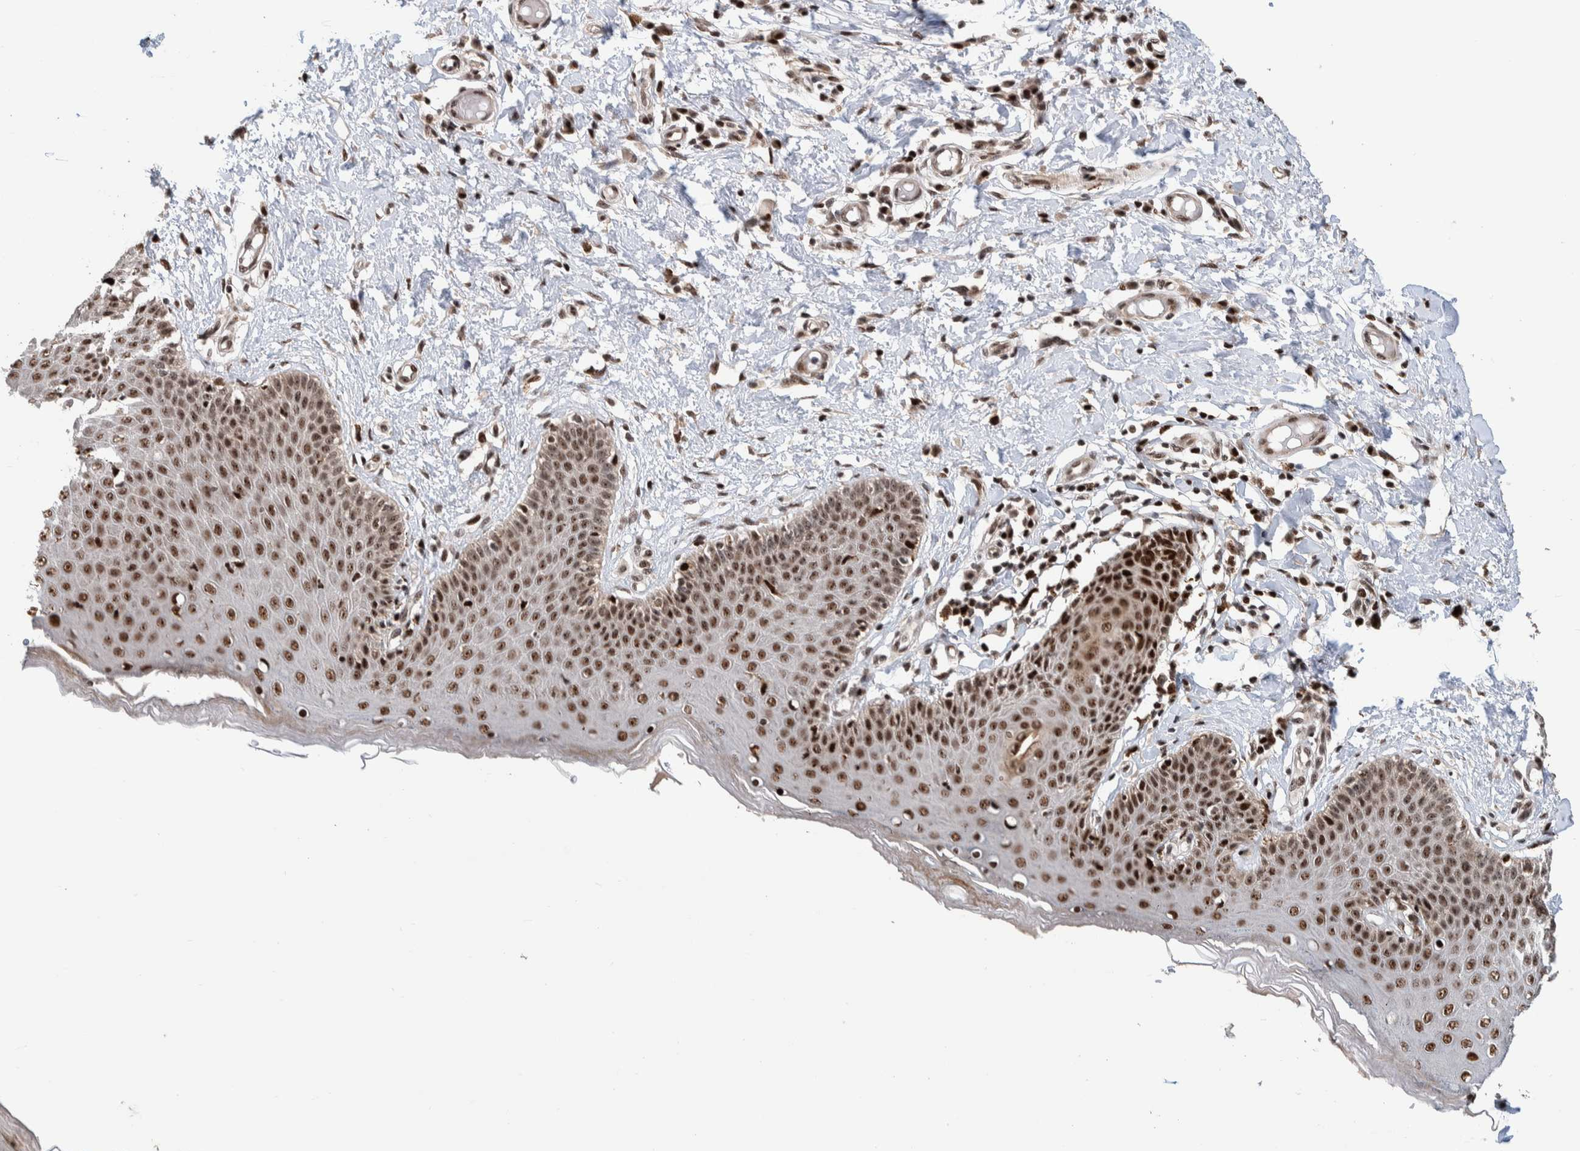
{"staining": {"intensity": "strong", "quantity": ">75%", "location": "nuclear"}, "tissue": "skin", "cell_type": "Epidermal cells", "image_type": "normal", "snomed": [{"axis": "morphology", "description": "Normal tissue, NOS"}, {"axis": "topography", "description": "Vulva"}], "caption": "Immunohistochemical staining of normal skin shows strong nuclear protein positivity in approximately >75% of epidermal cells. The staining was performed using DAB (3,3'-diaminobenzidine), with brown indicating positive protein expression. Nuclei are stained blue with hematoxylin.", "gene": "CHD4", "patient": {"sex": "female", "age": 66}}